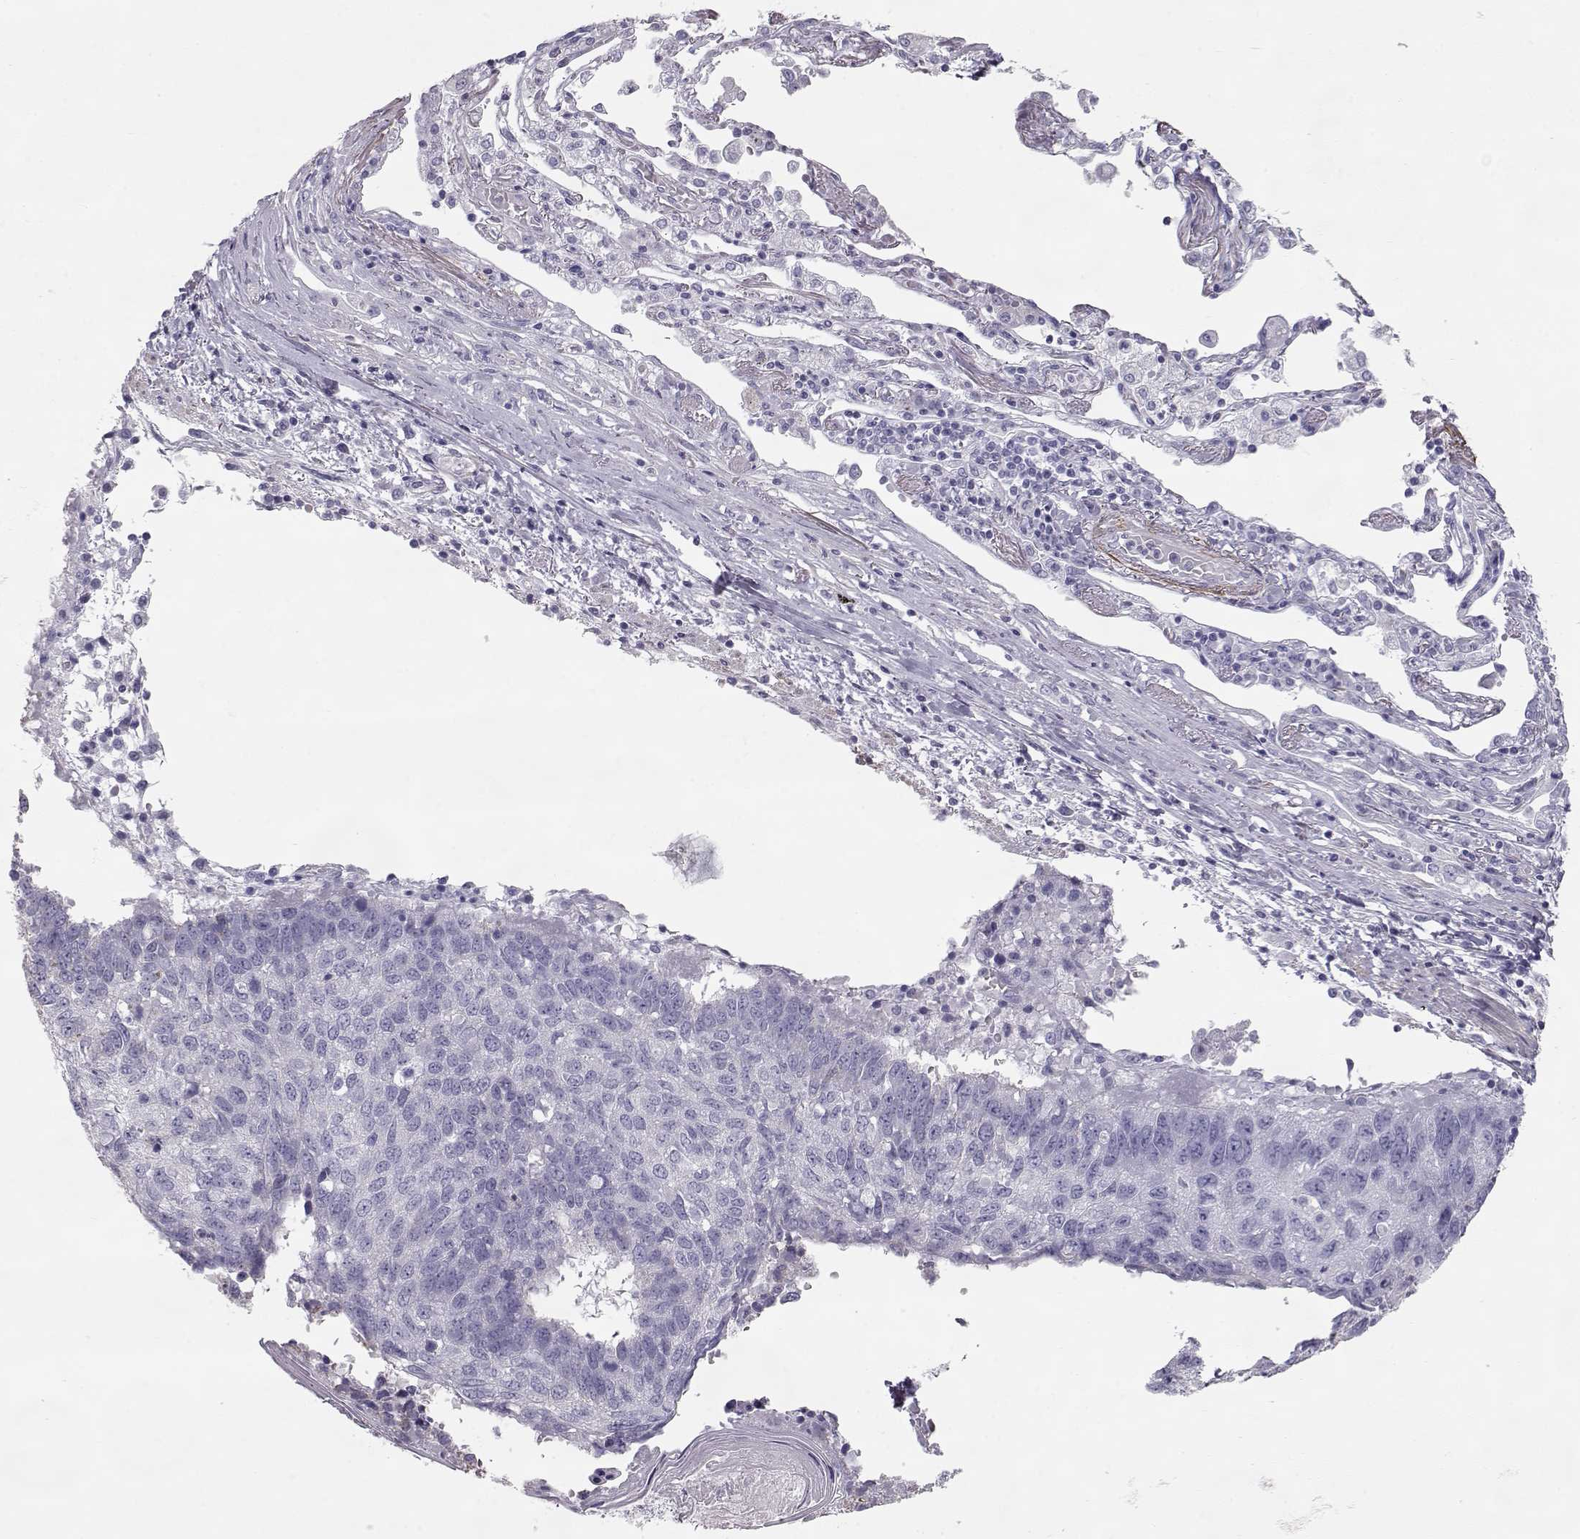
{"staining": {"intensity": "negative", "quantity": "none", "location": "none"}, "tissue": "lung cancer", "cell_type": "Tumor cells", "image_type": "cancer", "snomed": [{"axis": "morphology", "description": "Squamous cell carcinoma, NOS"}, {"axis": "topography", "description": "Lung"}], "caption": "DAB immunohistochemical staining of human lung squamous cell carcinoma reveals no significant positivity in tumor cells.", "gene": "SLITRK3", "patient": {"sex": "male", "age": 73}}